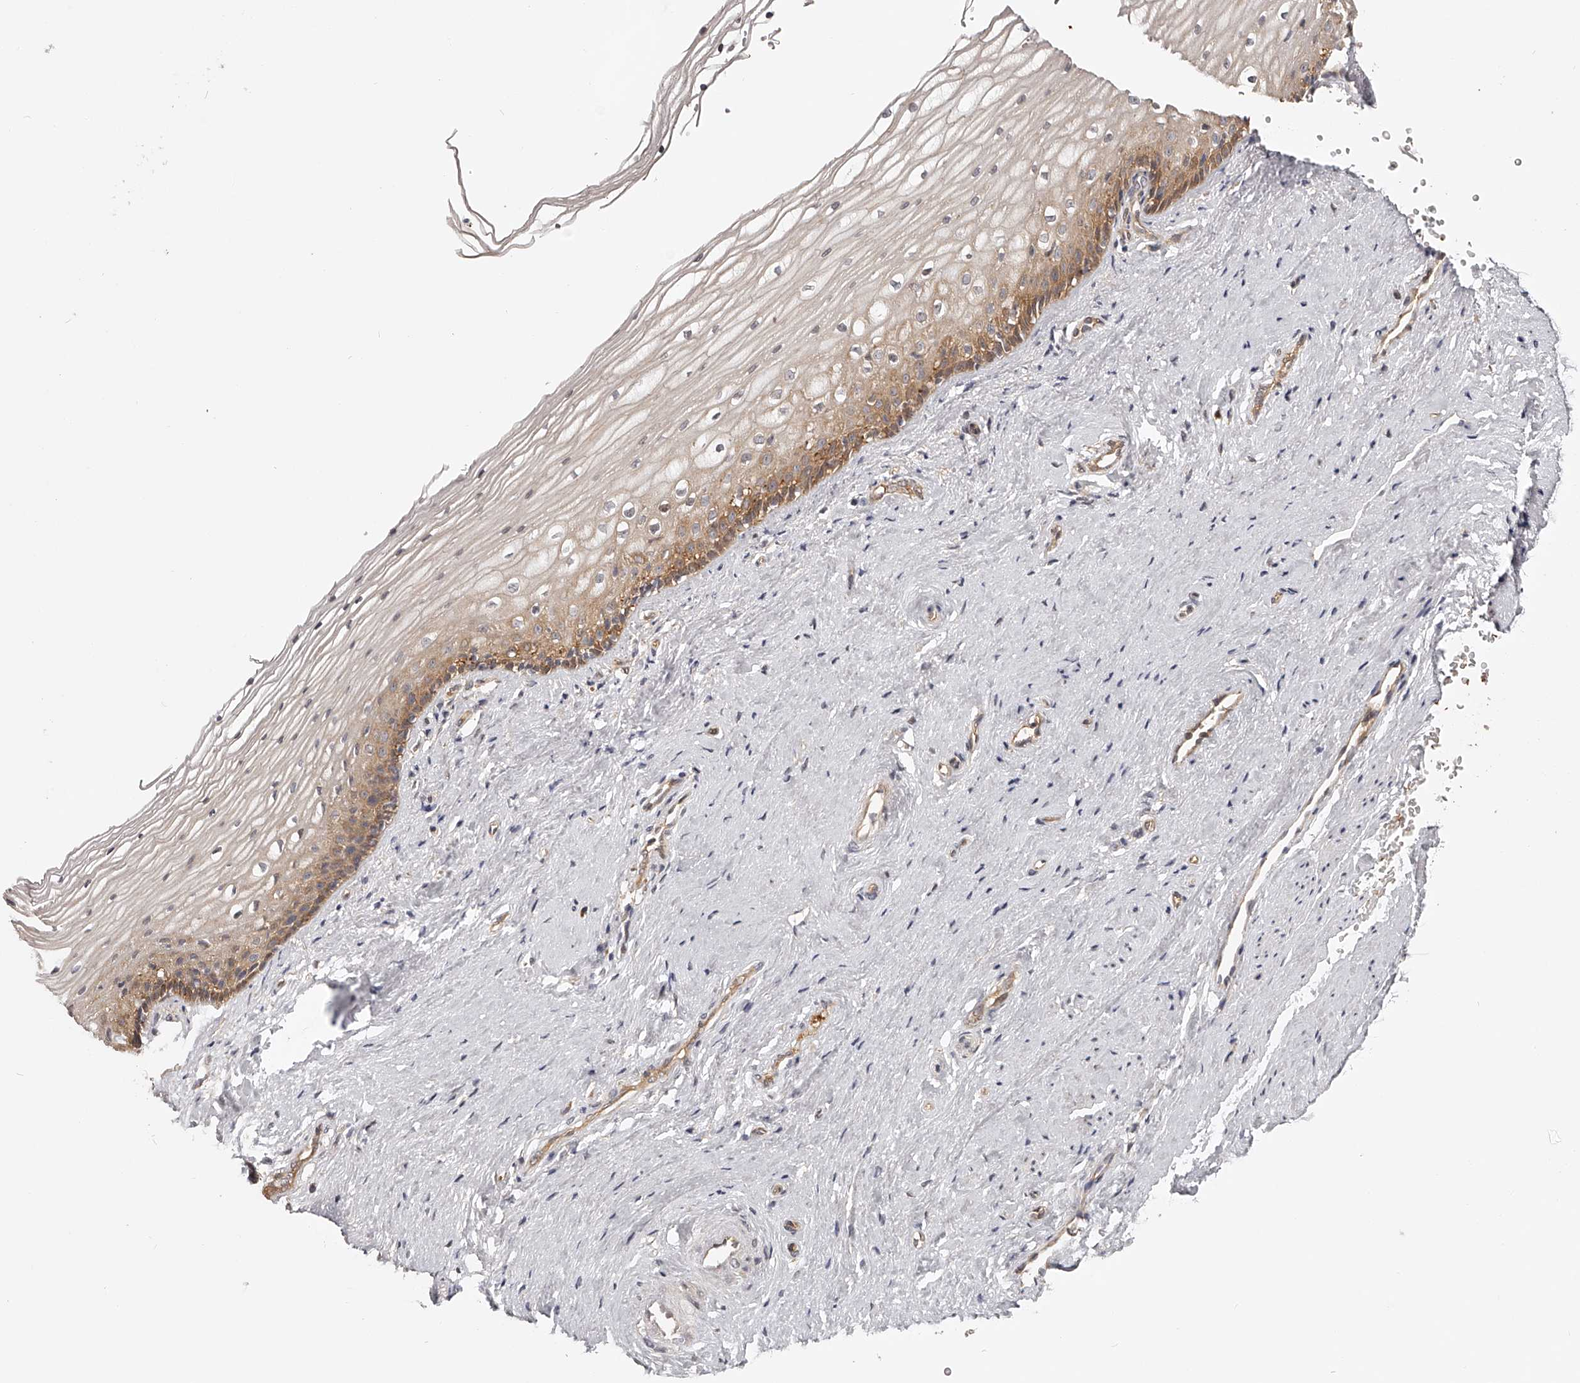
{"staining": {"intensity": "moderate", "quantity": "25%-75%", "location": "cytoplasmic/membranous"}, "tissue": "vagina", "cell_type": "Squamous epithelial cells", "image_type": "normal", "snomed": [{"axis": "morphology", "description": "Normal tissue, NOS"}, {"axis": "topography", "description": "Vagina"}], "caption": "A histopathology image of vagina stained for a protein demonstrates moderate cytoplasmic/membranous brown staining in squamous epithelial cells.", "gene": "ZNF582", "patient": {"sex": "female", "age": 46}}